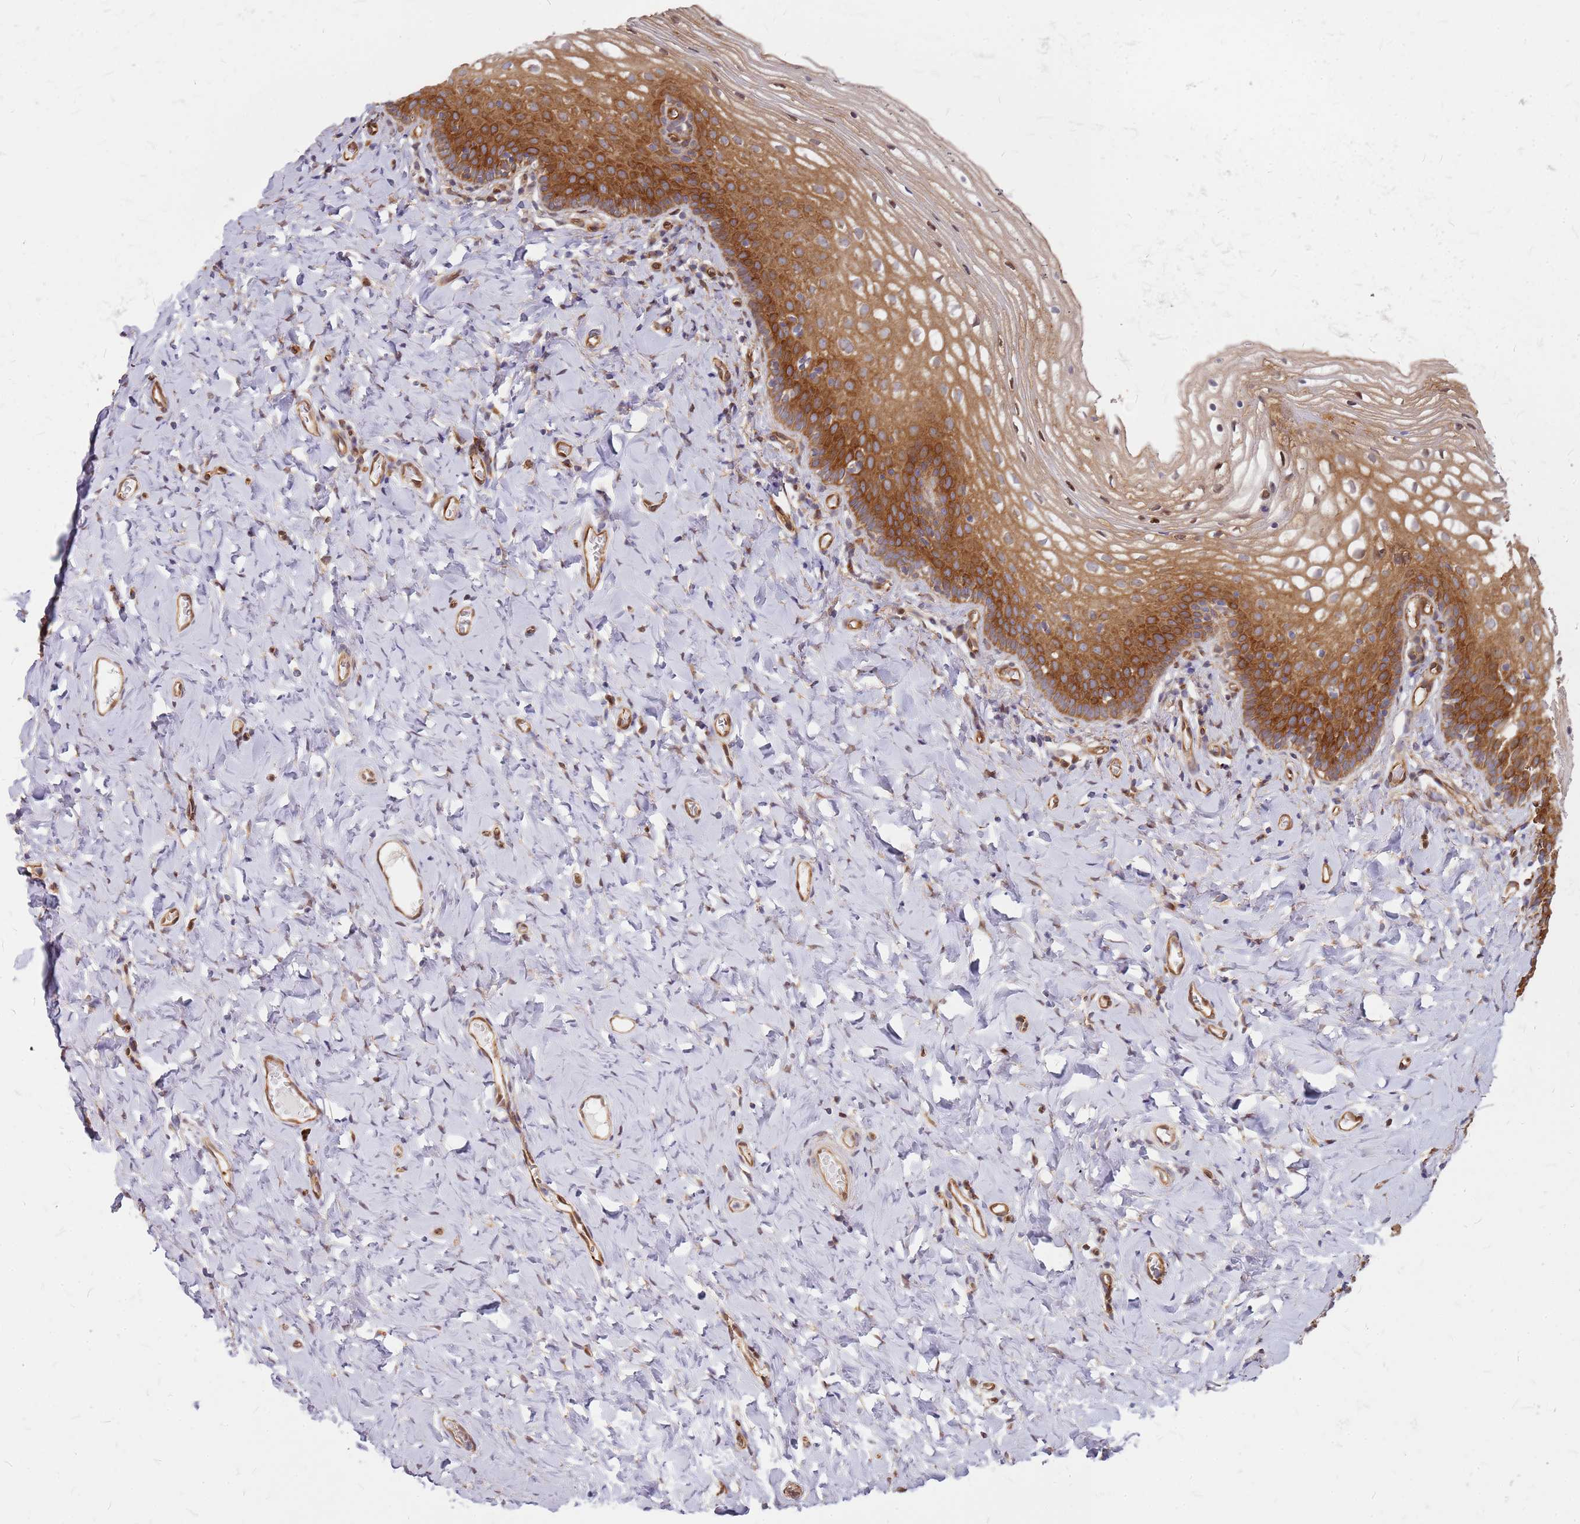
{"staining": {"intensity": "strong", "quantity": "25%-75%", "location": "cytoplasmic/membranous"}, "tissue": "vagina", "cell_type": "Squamous epithelial cells", "image_type": "normal", "snomed": [{"axis": "morphology", "description": "Normal tissue, NOS"}, {"axis": "topography", "description": "Vagina"}], "caption": "Squamous epithelial cells demonstrate high levels of strong cytoplasmic/membranous staining in about 25%-75% of cells in normal human vagina. (DAB (3,3'-diaminobenzidine) = brown stain, brightfield microscopy at high magnification).", "gene": "HDX", "patient": {"sex": "female", "age": 60}}